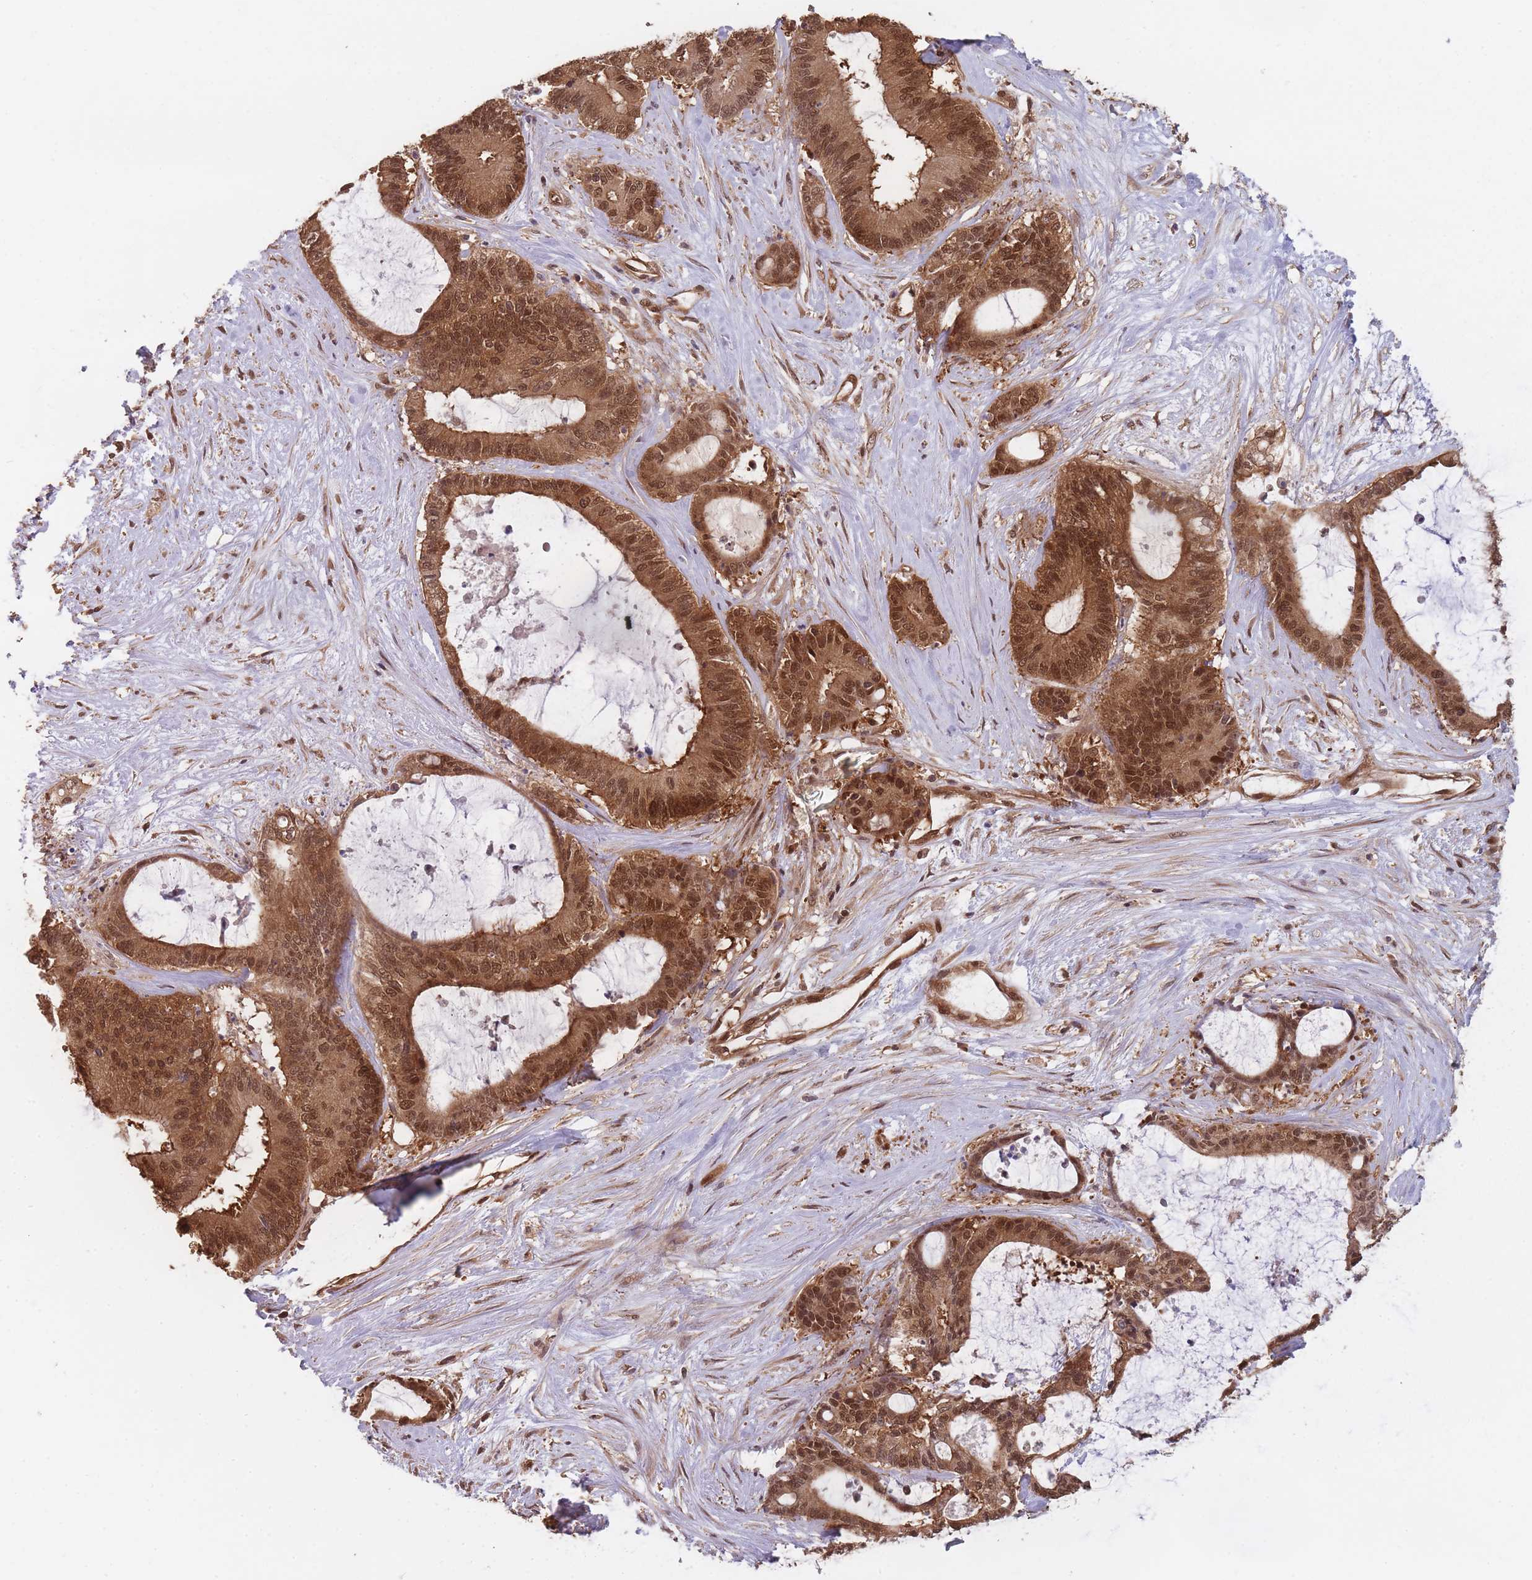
{"staining": {"intensity": "strong", "quantity": ">75%", "location": "cytoplasmic/membranous,nuclear"}, "tissue": "liver cancer", "cell_type": "Tumor cells", "image_type": "cancer", "snomed": [{"axis": "morphology", "description": "Normal tissue, NOS"}, {"axis": "morphology", "description": "Cholangiocarcinoma"}, {"axis": "topography", "description": "Liver"}, {"axis": "topography", "description": "Peripheral nerve tissue"}], "caption": "Liver cancer (cholangiocarcinoma) was stained to show a protein in brown. There is high levels of strong cytoplasmic/membranous and nuclear expression in about >75% of tumor cells. (brown staining indicates protein expression, while blue staining denotes nuclei).", "gene": "PPP6R3", "patient": {"sex": "female", "age": 73}}